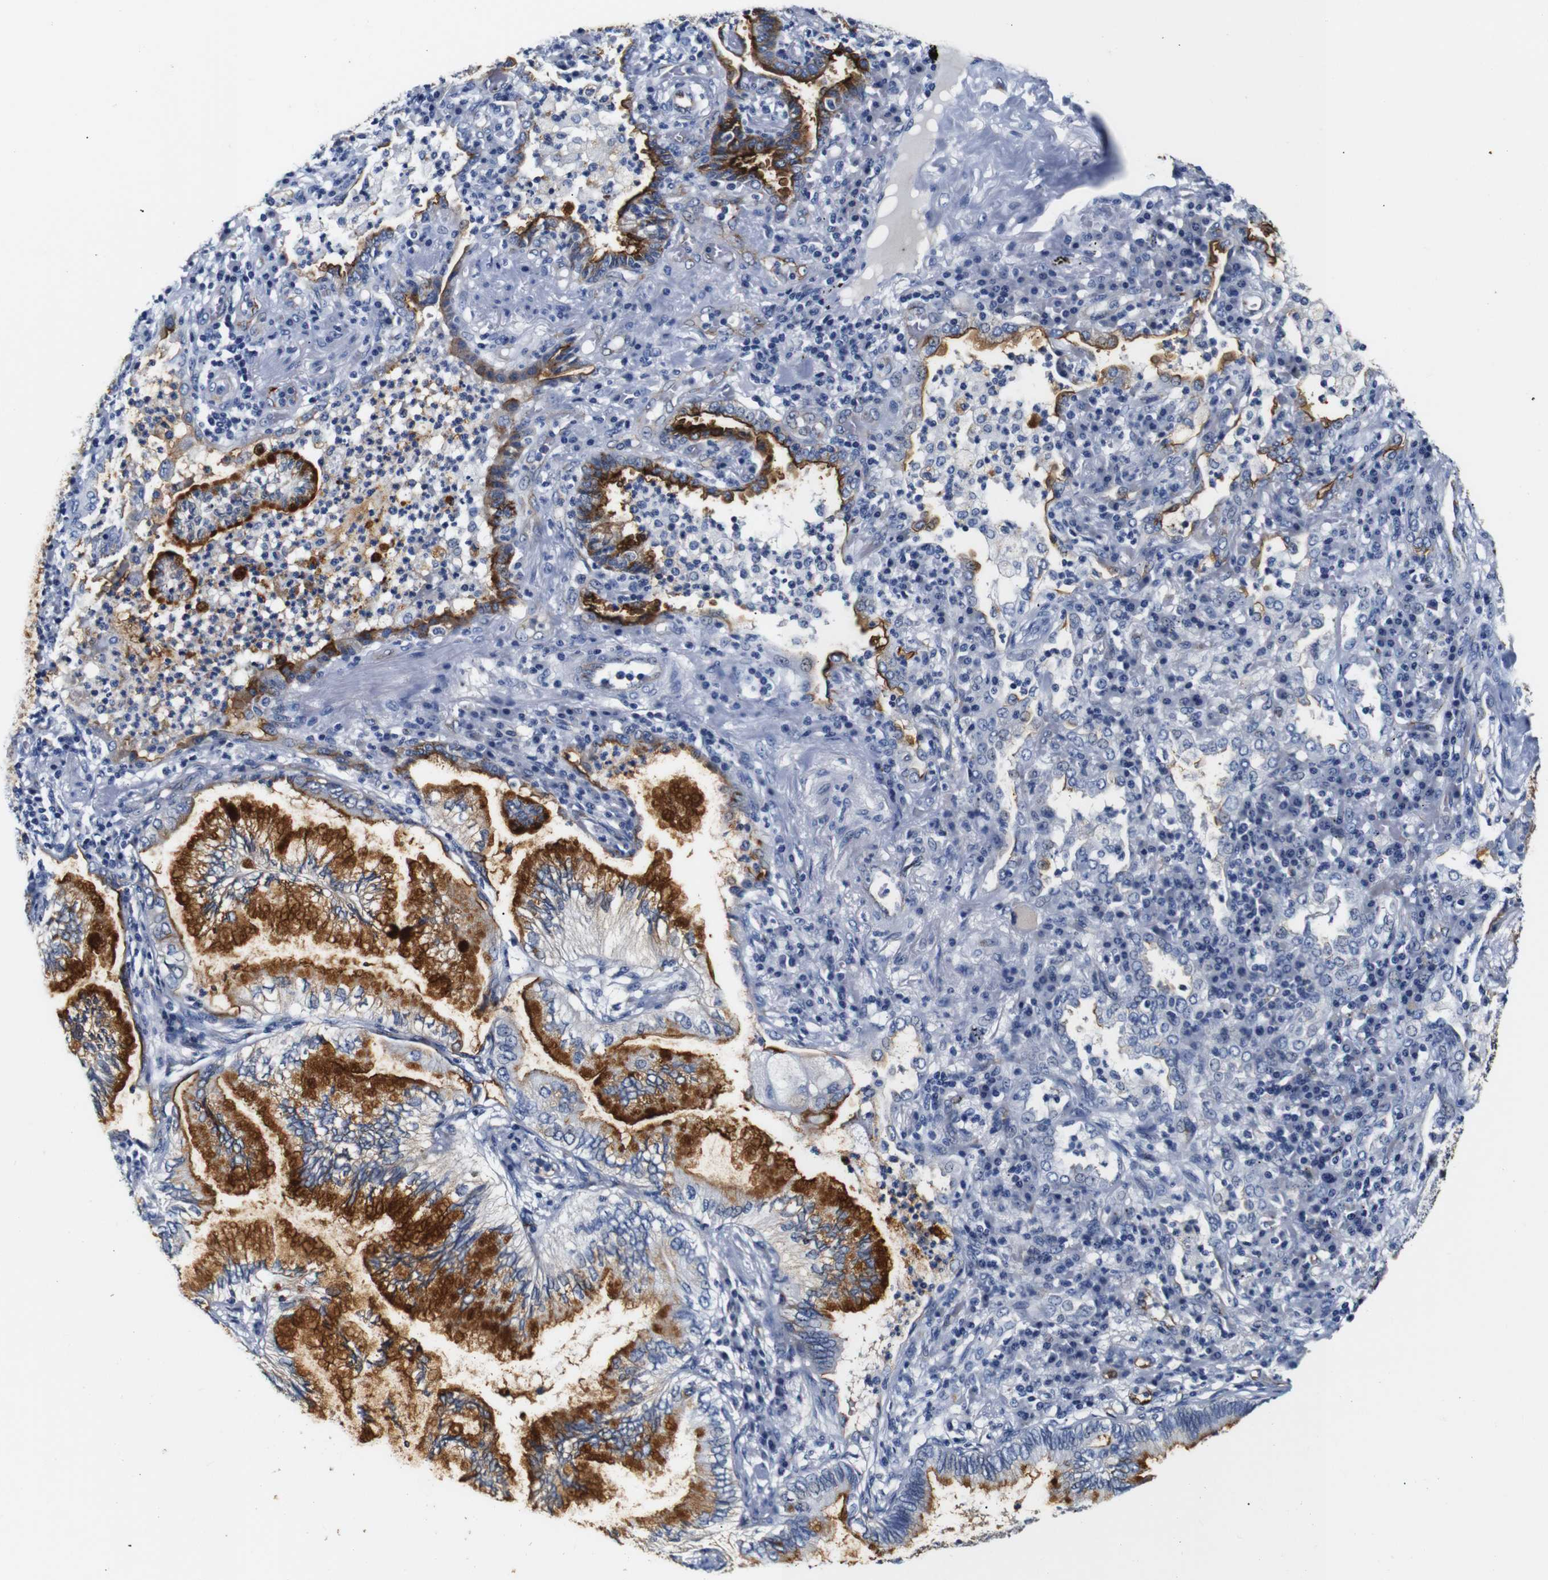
{"staining": {"intensity": "moderate", "quantity": "25%-75%", "location": "cytoplasmic/membranous"}, "tissue": "lung cancer", "cell_type": "Tumor cells", "image_type": "cancer", "snomed": [{"axis": "morphology", "description": "Normal tissue, NOS"}, {"axis": "morphology", "description": "Adenocarcinoma, NOS"}, {"axis": "topography", "description": "Bronchus"}, {"axis": "topography", "description": "Lung"}], "caption": "An immunohistochemistry image of tumor tissue is shown. Protein staining in brown highlights moderate cytoplasmic/membranous positivity in adenocarcinoma (lung) within tumor cells.", "gene": "MUC4", "patient": {"sex": "female", "age": 70}}